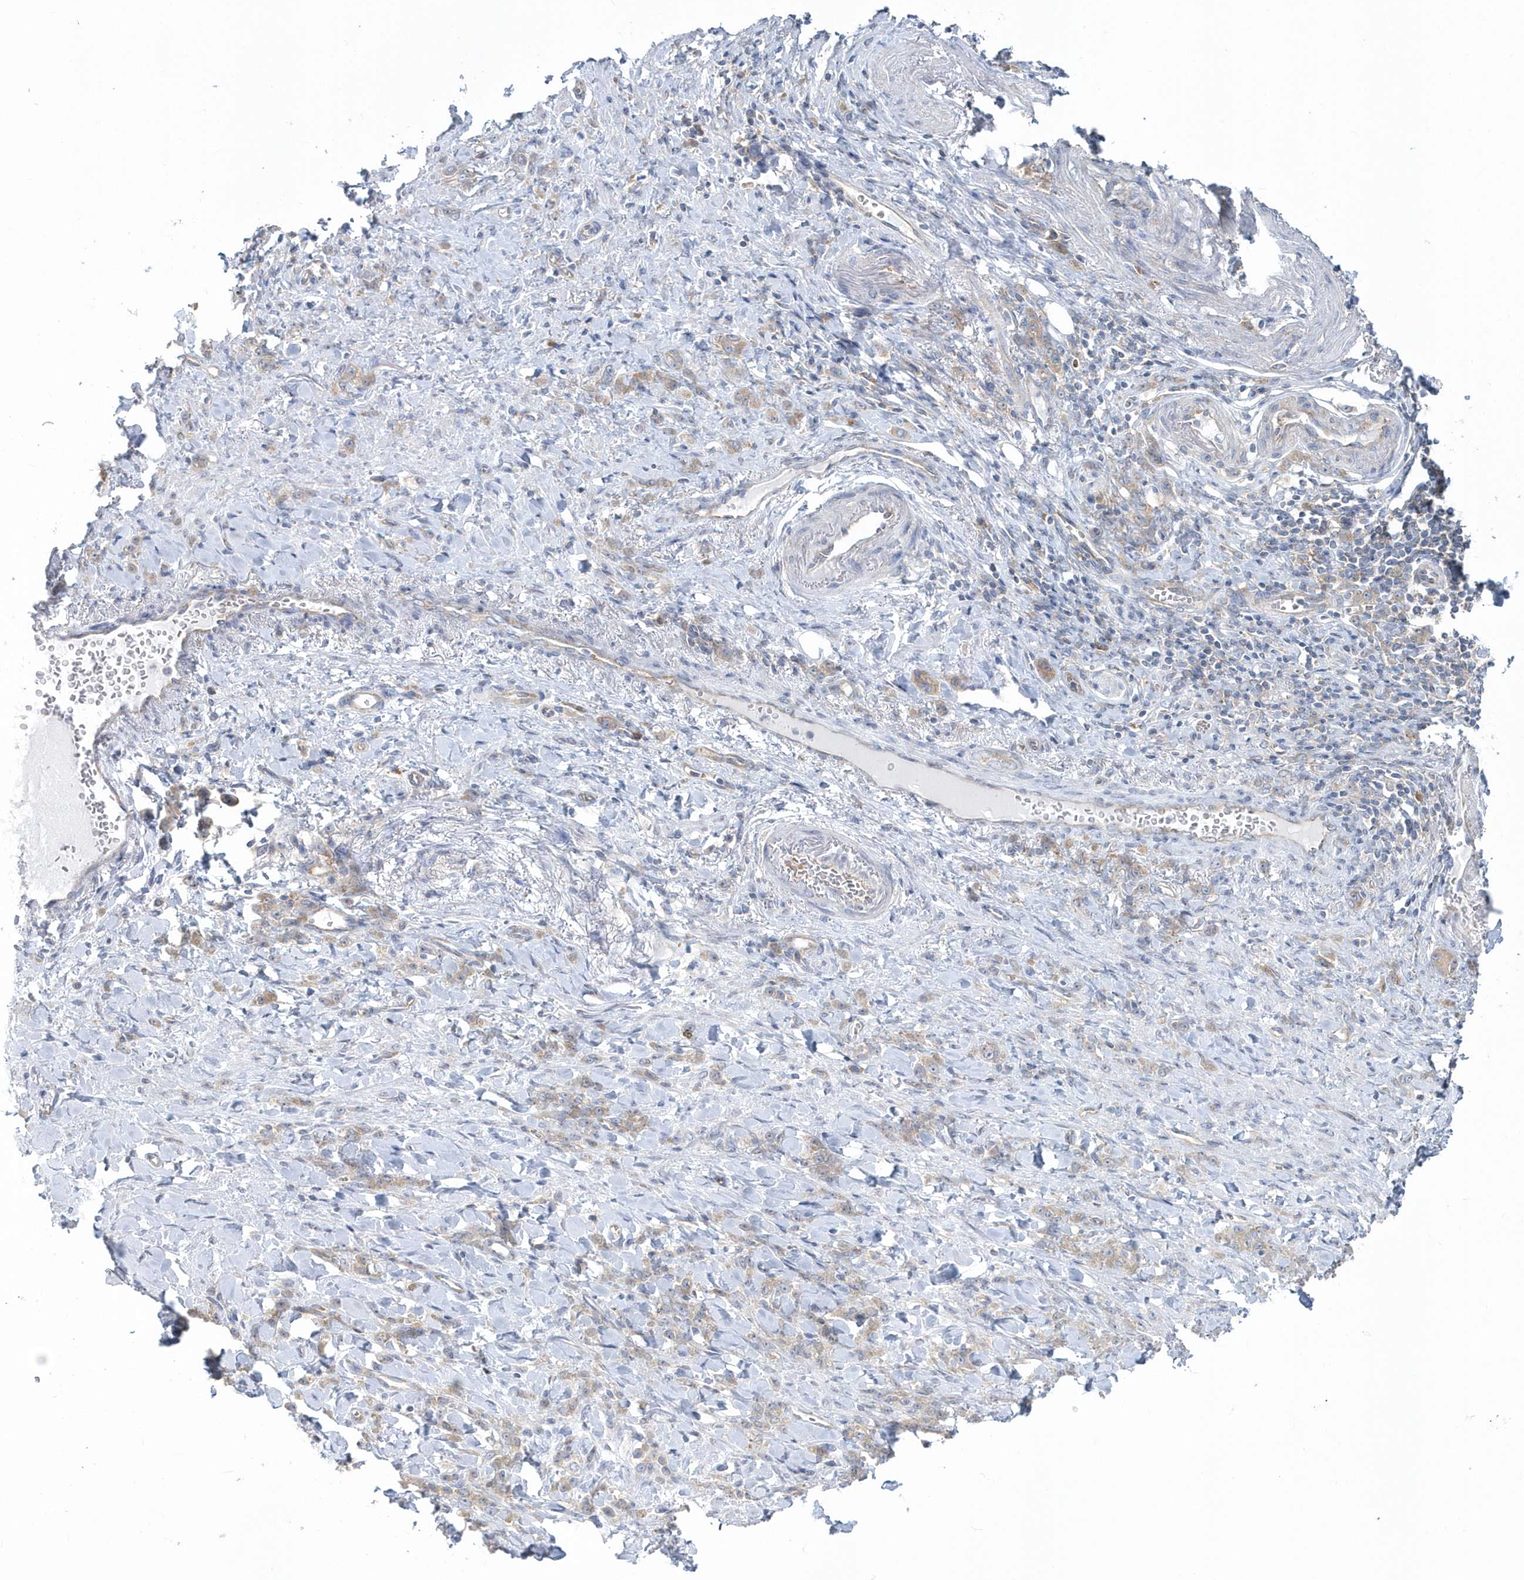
{"staining": {"intensity": "weak", "quantity": ">75%", "location": "cytoplasmic/membranous"}, "tissue": "stomach cancer", "cell_type": "Tumor cells", "image_type": "cancer", "snomed": [{"axis": "morphology", "description": "Normal tissue, NOS"}, {"axis": "morphology", "description": "Adenocarcinoma, NOS"}, {"axis": "topography", "description": "Stomach"}], "caption": "Human adenocarcinoma (stomach) stained with a protein marker exhibits weak staining in tumor cells.", "gene": "EIF3C", "patient": {"sex": "male", "age": 82}}